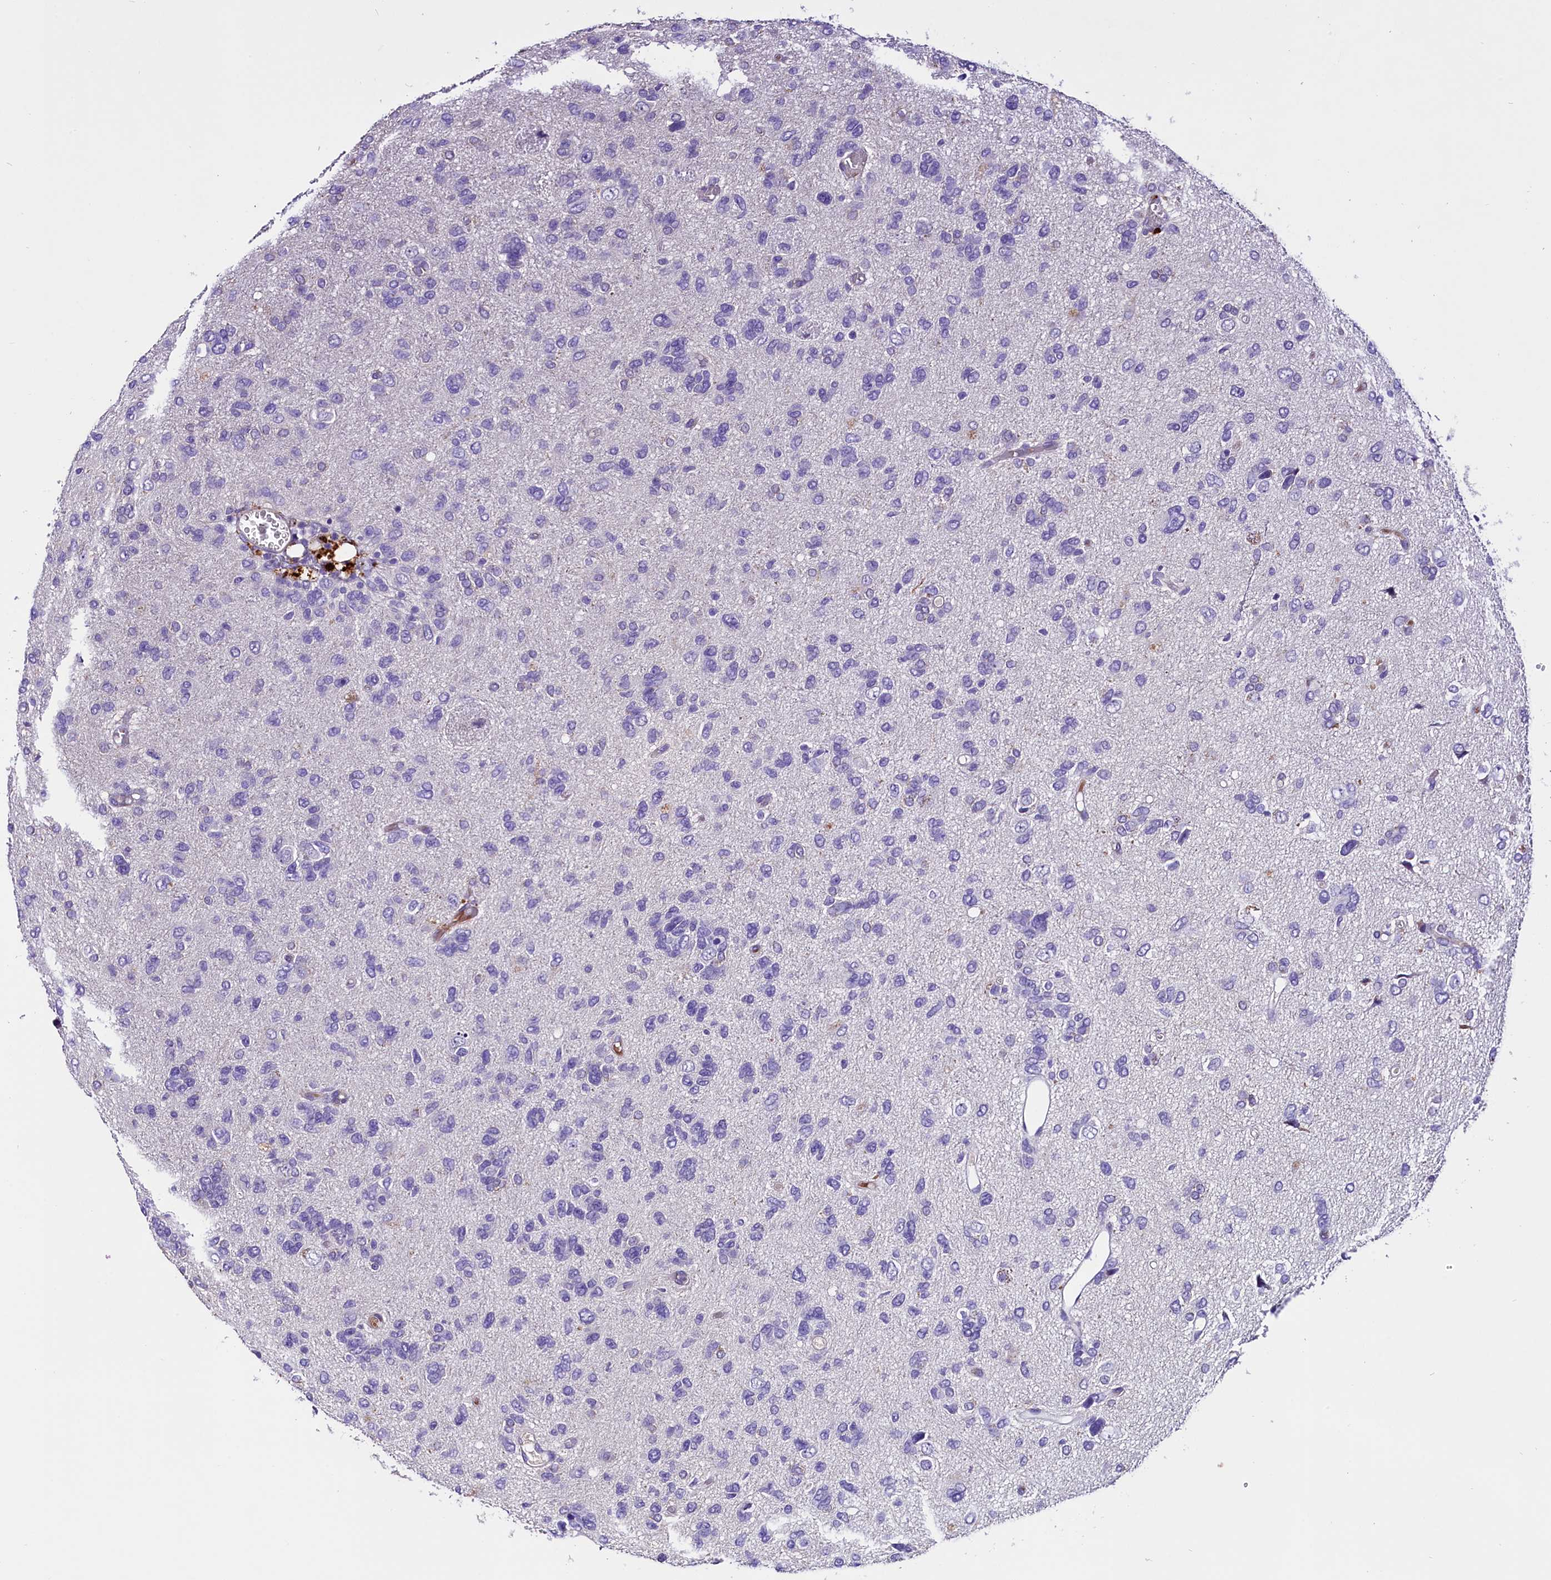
{"staining": {"intensity": "negative", "quantity": "none", "location": "none"}, "tissue": "glioma", "cell_type": "Tumor cells", "image_type": "cancer", "snomed": [{"axis": "morphology", "description": "Glioma, malignant, High grade"}, {"axis": "topography", "description": "Brain"}], "caption": "Tumor cells show no significant protein staining in high-grade glioma (malignant).", "gene": "MEX3B", "patient": {"sex": "female", "age": 59}}